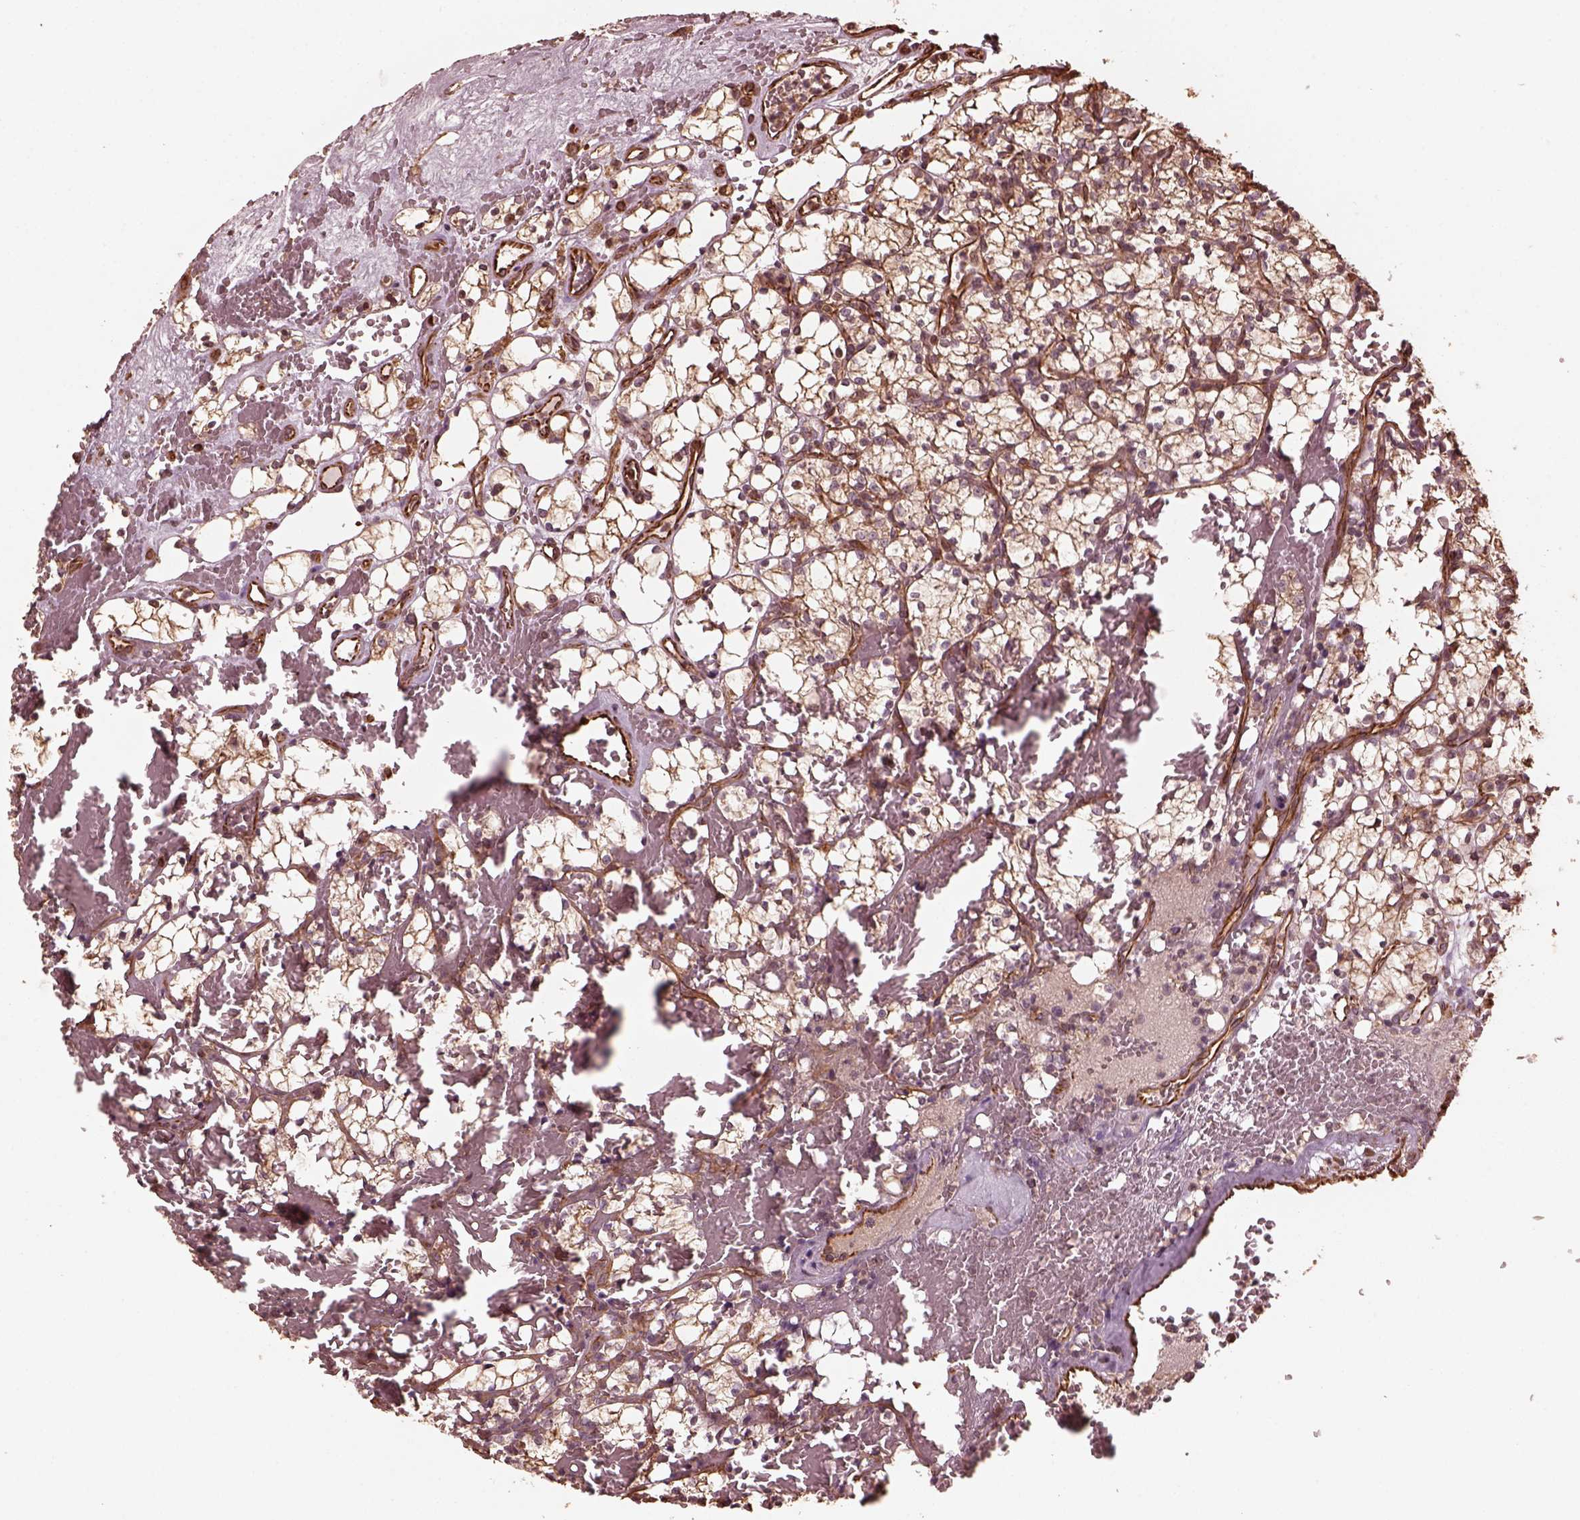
{"staining": {"intensity": "moderate", "quantity": ">75%", "location": "cytoplasmic/membranous"}, "tissue": "renal cancer", "cell_type": "Tumor cells", "image_type": "cancer", "snomed": [{"axis": "morphology", "description": "Adenocarcinoma, NOS"}, {"axis": "topography", "description": "Kidney"}], "caption": "Renal cancer (adenocarcinoma) stained with a protein marker demonstrates moderate staining in tumor cells.", "gene": "GTPBP1", "patient": {"sex": "female", "age": 69}}